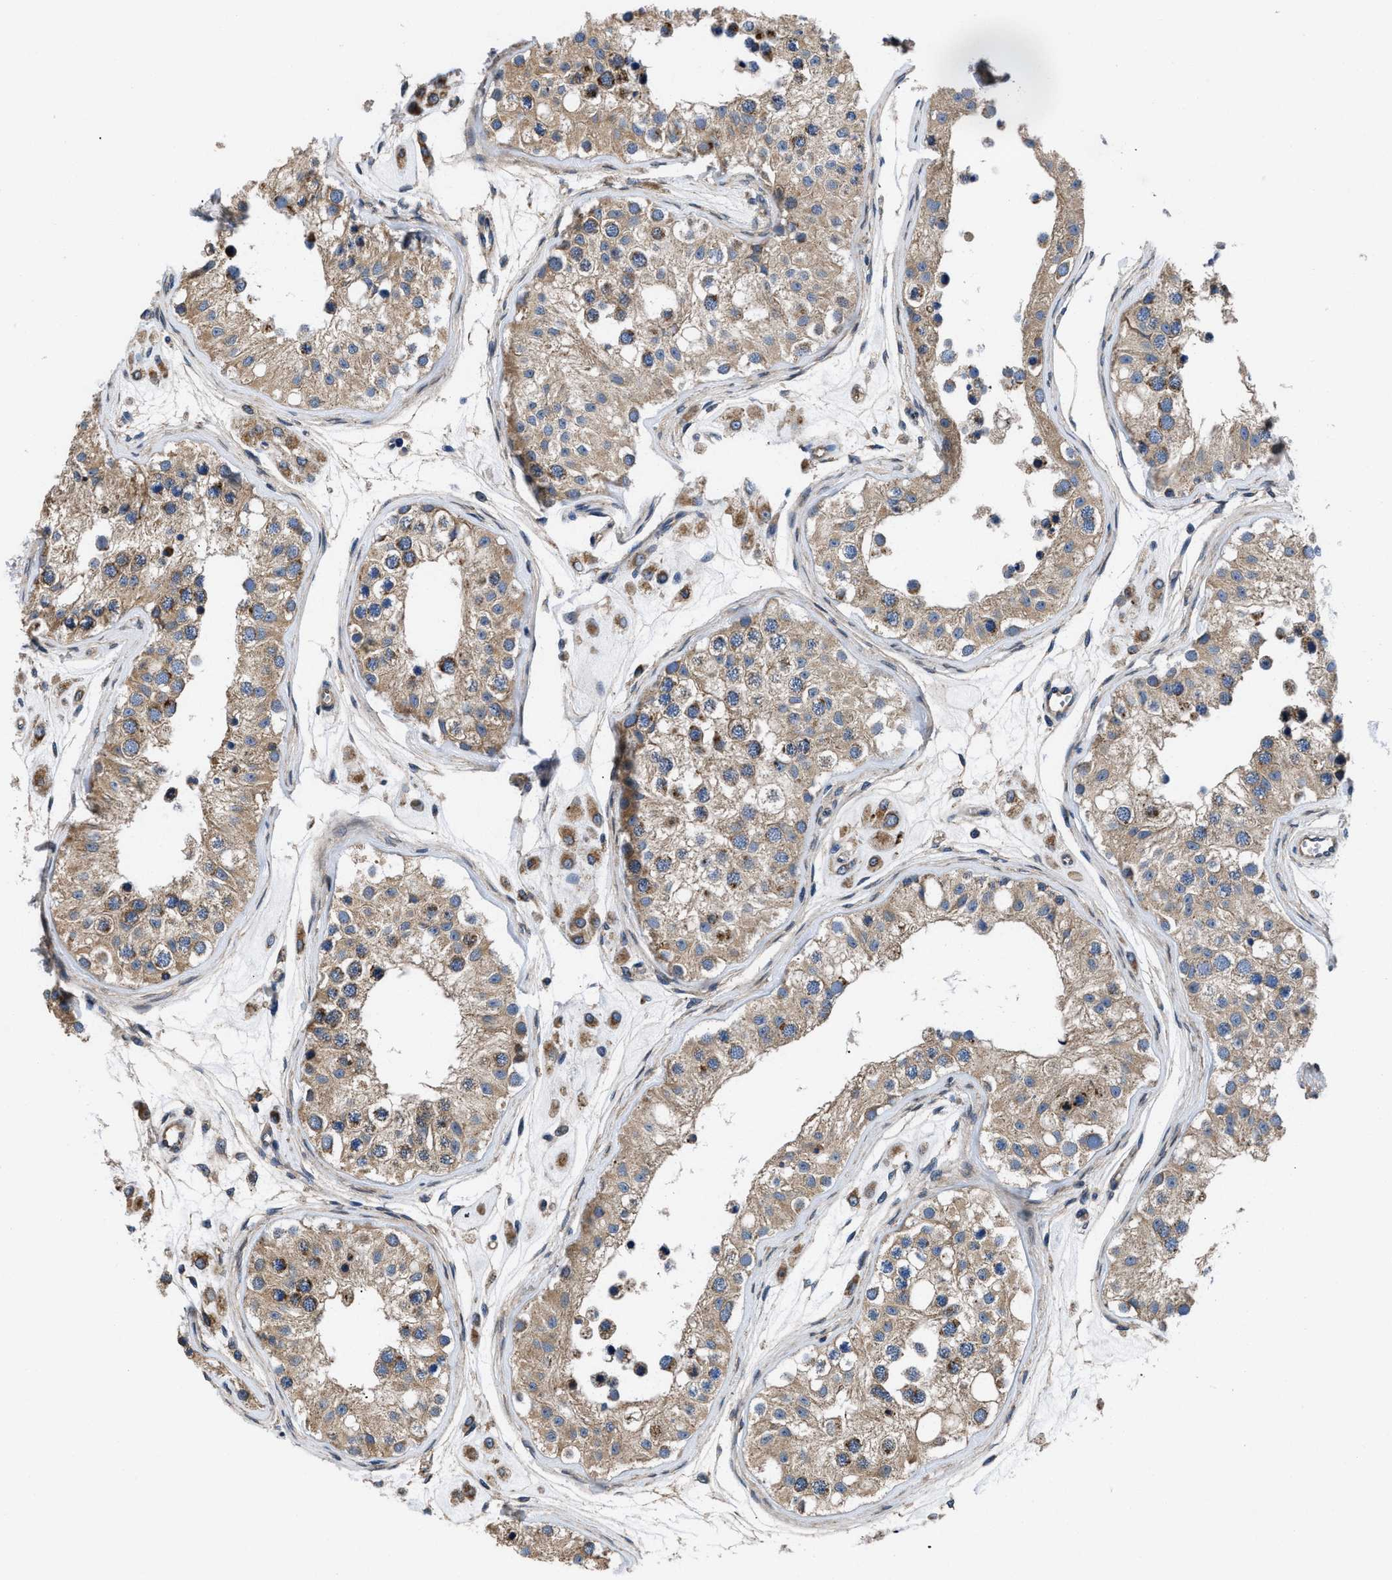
{"staining": {"intensity": "moderate", "quantity": ">75%", "location": "cytoplasmic/membranous"}, "tissue": "testis", "cell_type": "Cells in seminiferous ducts", "image_type": "normal", "snomed": [{"axis": "morphology", "description": "Normal tissue, NOS"}, {"axis": "morphology", "description": "Adenocarcinoma, metastatic, NOS"}, {"axis": "topography", "description": "Testis"}], "caption": "Moderate cytoplasmic/membranous protein expression is present in approximately >75% of cells in seminiferous ducts in testis. The staining is performed using DAB (3,3'-diaminobenzidine) brown chromogen to label protein expression. The nuclei are counter-stained blue using hematoxylin.", "gene": "CEP128", "patient": {"sex": "male", "age": 26}}